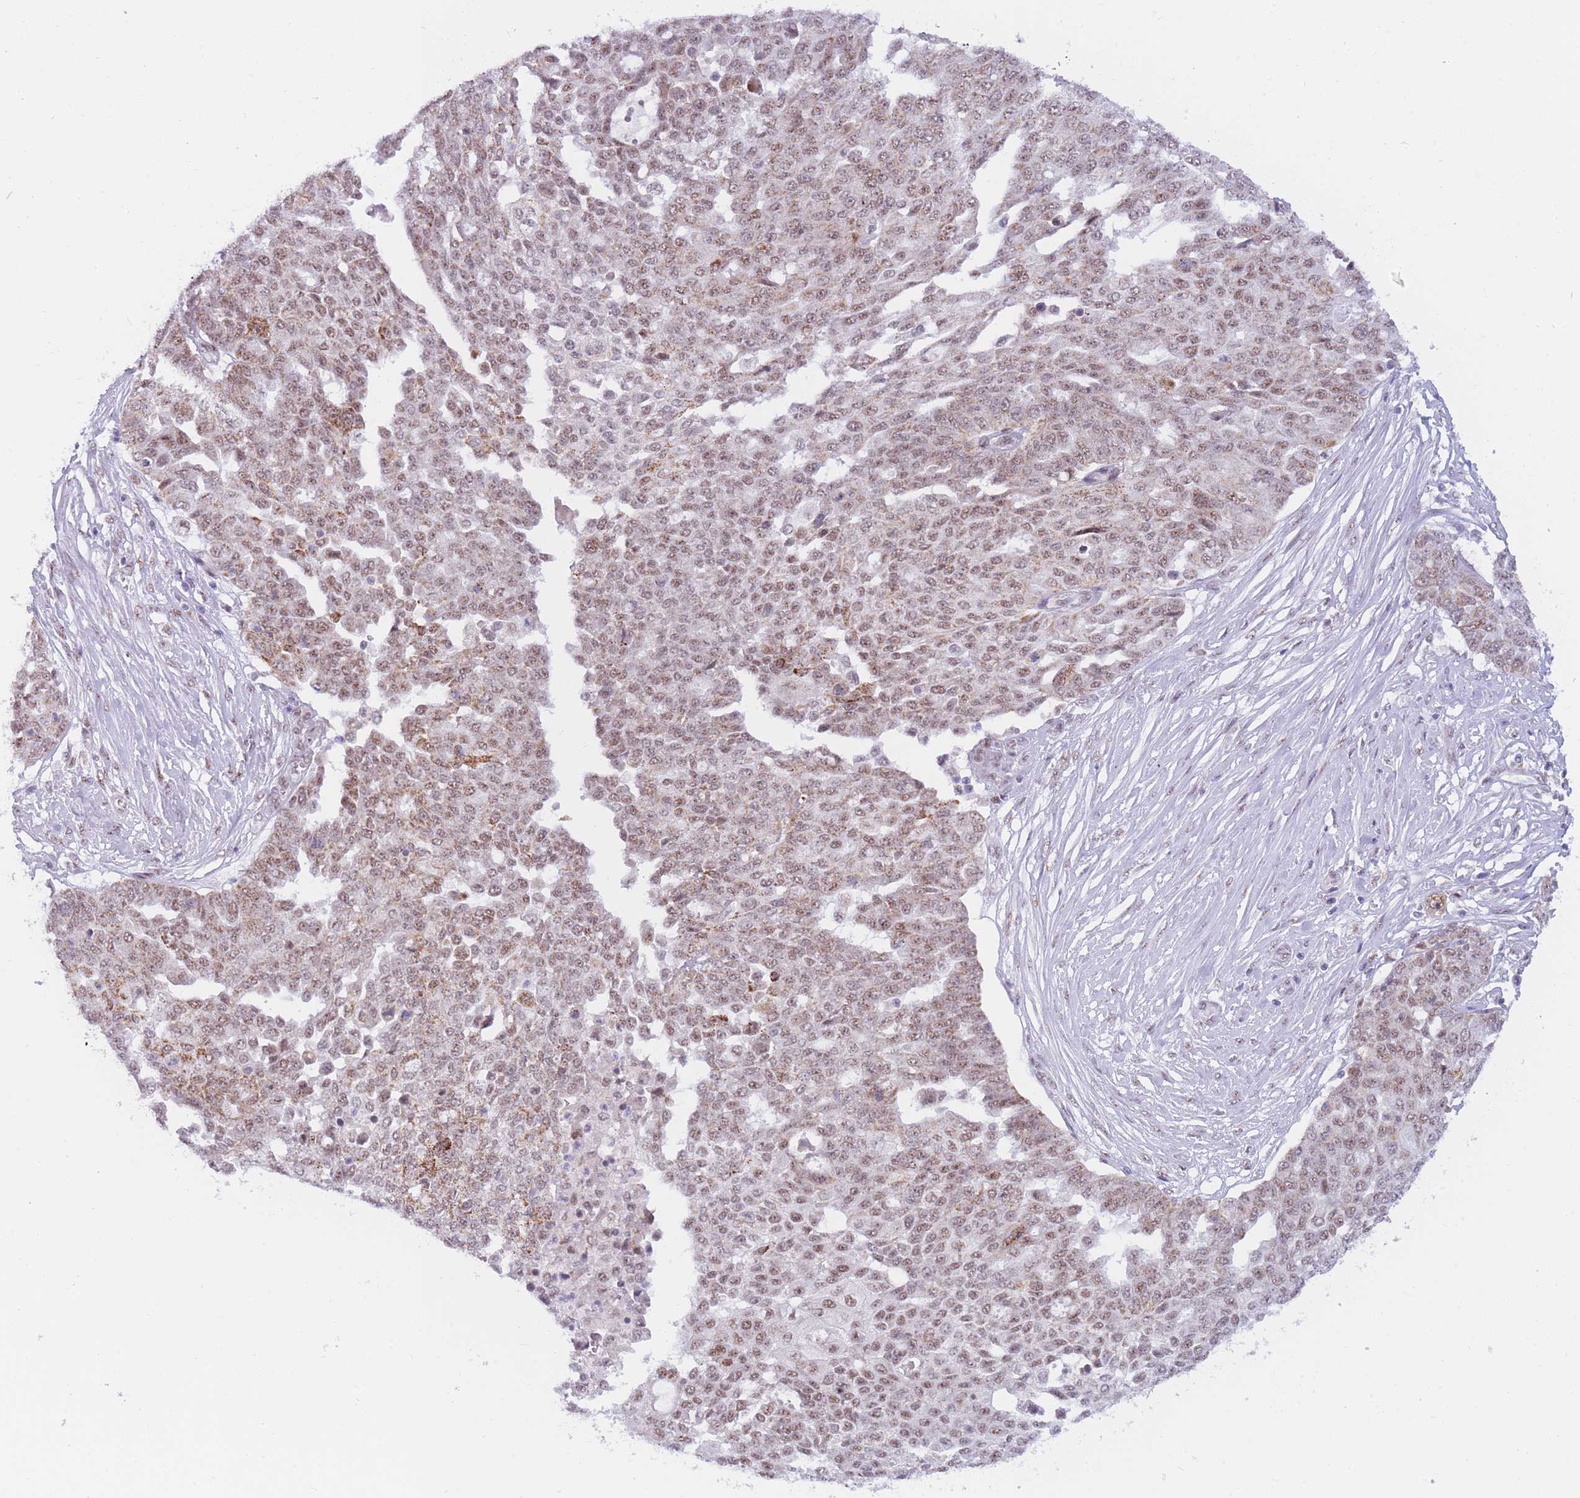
{"staining": {"intensity": "weak", "quantity": ">75%", "location": "cytoplasmic/membranous,nuclear"}, "tissue": "ovarian cancer", "cell_type": "Tumor cells", "image_type": "cancer", "snomed": [{"axis": "morphology", "description": "Cystadenocarcinoma, serous, NOS"}, {"axis": "topography", "description": "Soft tissue"}, {"axis": "topography", "description": "Ovary"}], "caption": "Human ovarian cancer stained for a protein (brown) displays weak cytoplasmic/membranous and nuclear positive expression in approximately >75% of tumor cells.", "gene": "CYP2B6", "patient": {"sex": "female", "age": 57}}